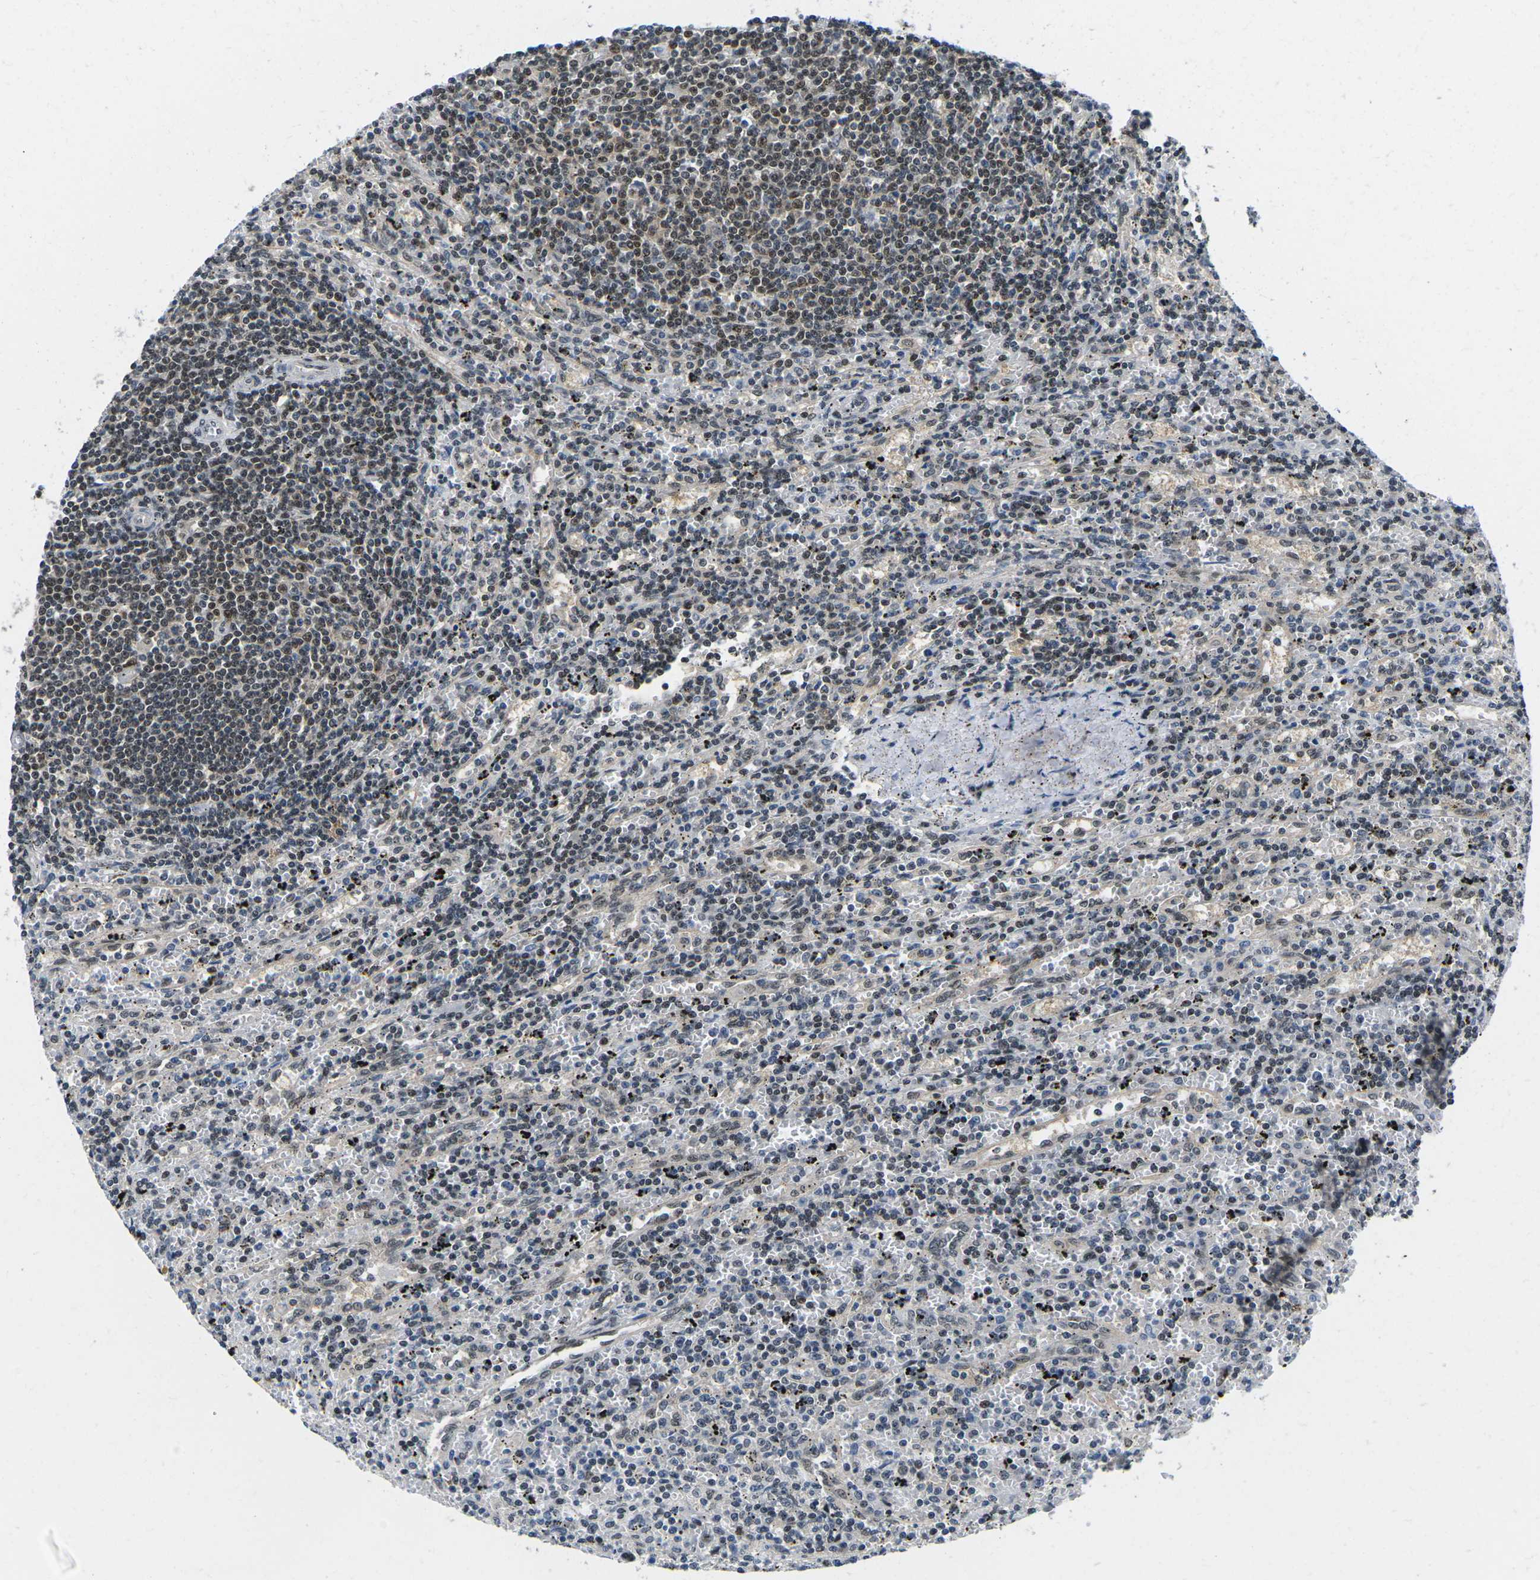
{"staining": {"intensity": "moderate", "quantity": "25%-75%", "location": "nuclear"}, "tissue": "lymphoma", "cell_type": "Tumor cells", "image_type": "cancer", "snomed": [{"axis": "morphology", "description": "Malignant lymphoma, non-Hodgkin's type, Low grade"}, {"axis": "topography", "description": "Spleen"}], "caption": "Malignant lymphoma, non-Hodgkin's type (low-grade) stained with IHC reveals moderate nuclear positivity in approximately 25%-75% of tumor cells.", "gene": "UBA7", "patient": {"sex": "male", "age": 76}}